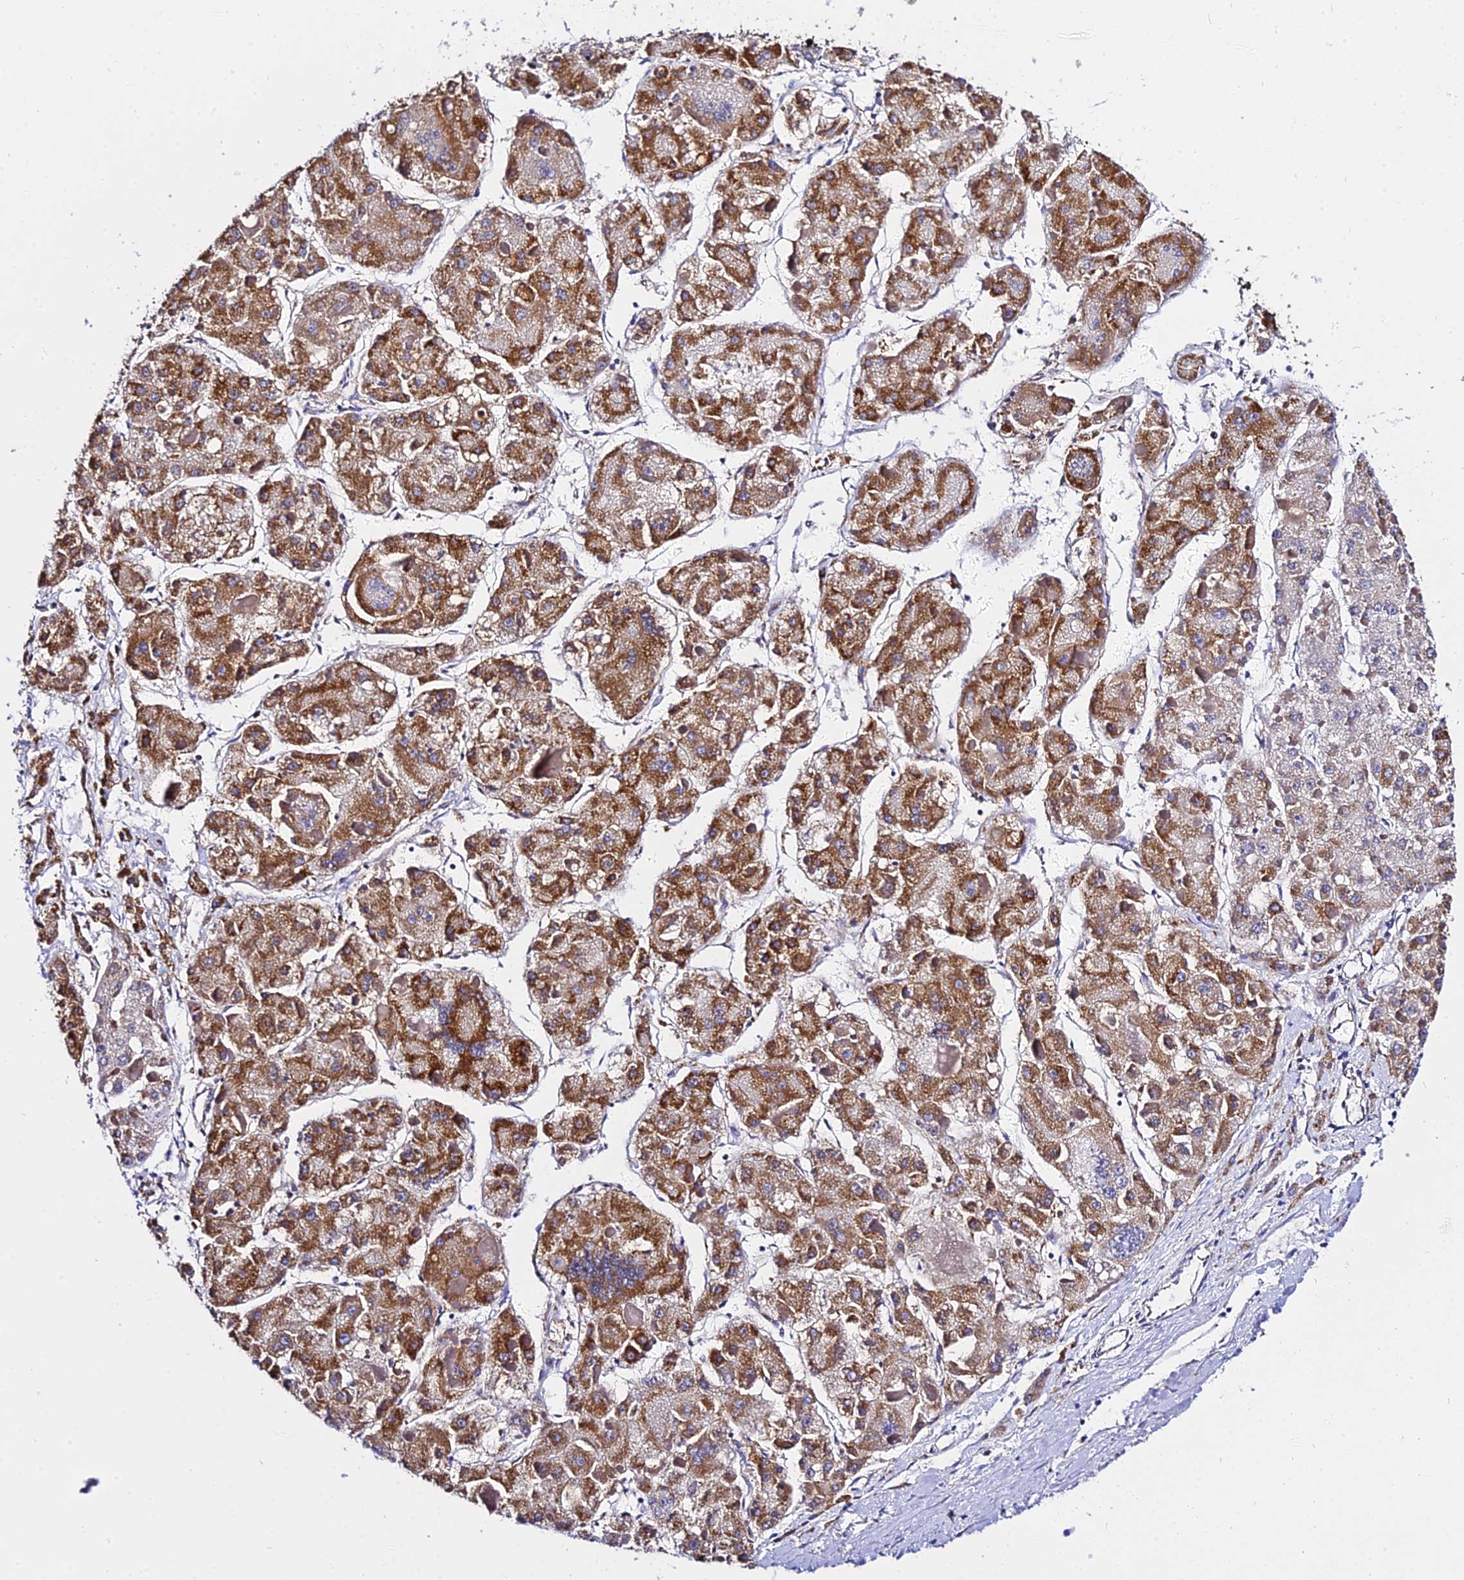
{"staining": {"intensity": "strong", "quantity": ">75%", "location": "cytoplasmic/membranous"}, "tissue": "liver cancer", "cell_type": "Tumor cells", "image_type": "cancer", "snomed": [{"axis": "morphology", "description": "Carcinoma, Hepatocellular, NOS"}, {"axis": "topography", "description": "Liver"}], "caption": "Strong cytoplasmic/membranous positivity is identified in approximately >75% of tumor cells in liver cancer (hepatocellular carcinoma).", "gene": "ZNF573", "patient": {"sex": "female", "age": 73}}